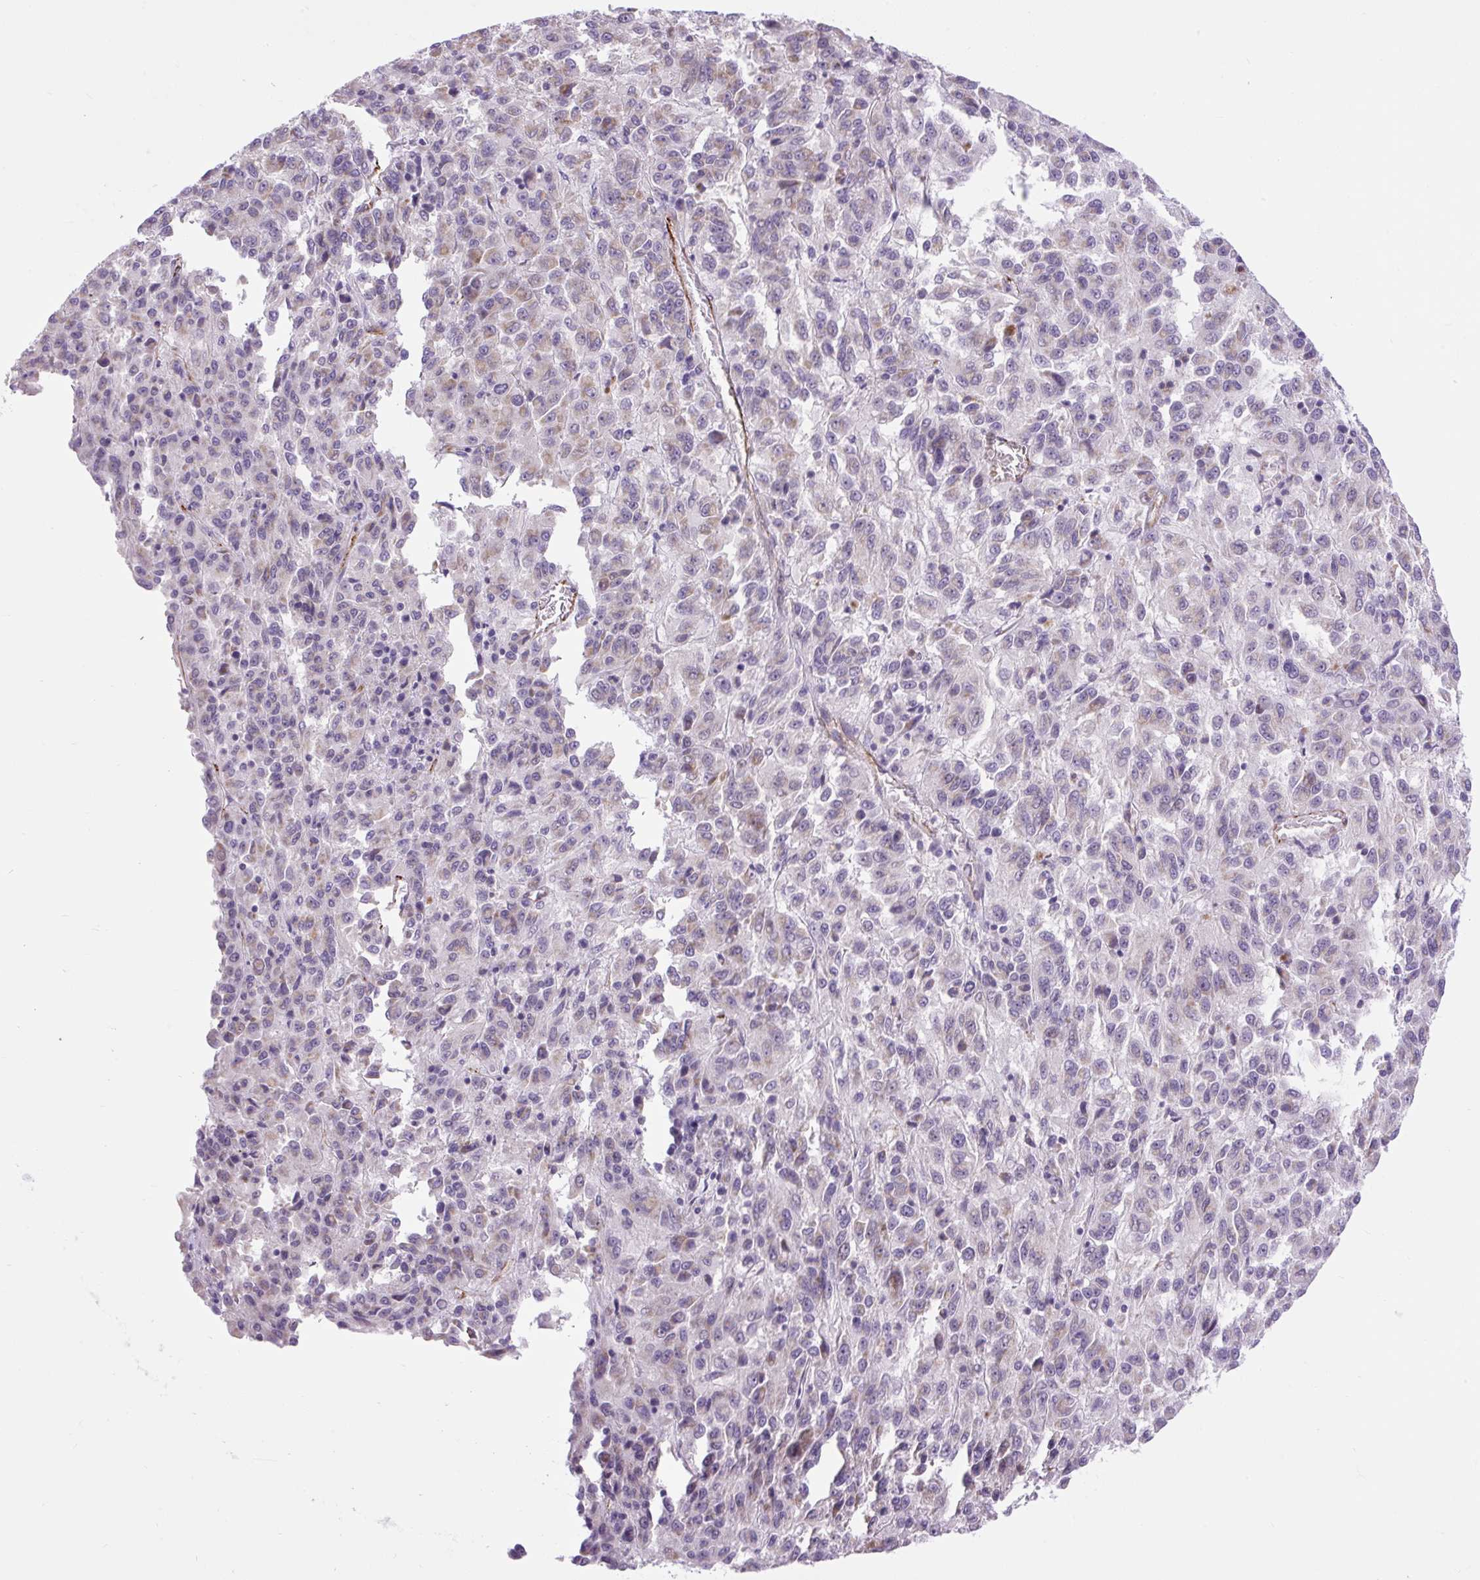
{"staining": {"intensity": "weak", "quantity": "<25%", "location": "cytoplasmic/membranous"}, "tissue": "melanoma", "cell_type": "Tumor cells", "image_type": "cancer", "snomed": [{"axis": "morphology", "description": "Malignant melanoma, Metastatic site"}, {"axis": "topography", "description": "Lung"}], "caption": "The photomicrograph demonstrates no staining of tumor cells in melanoma.", "gene": "RNASE10", "patient": {"sex": "male", "age": 64}}